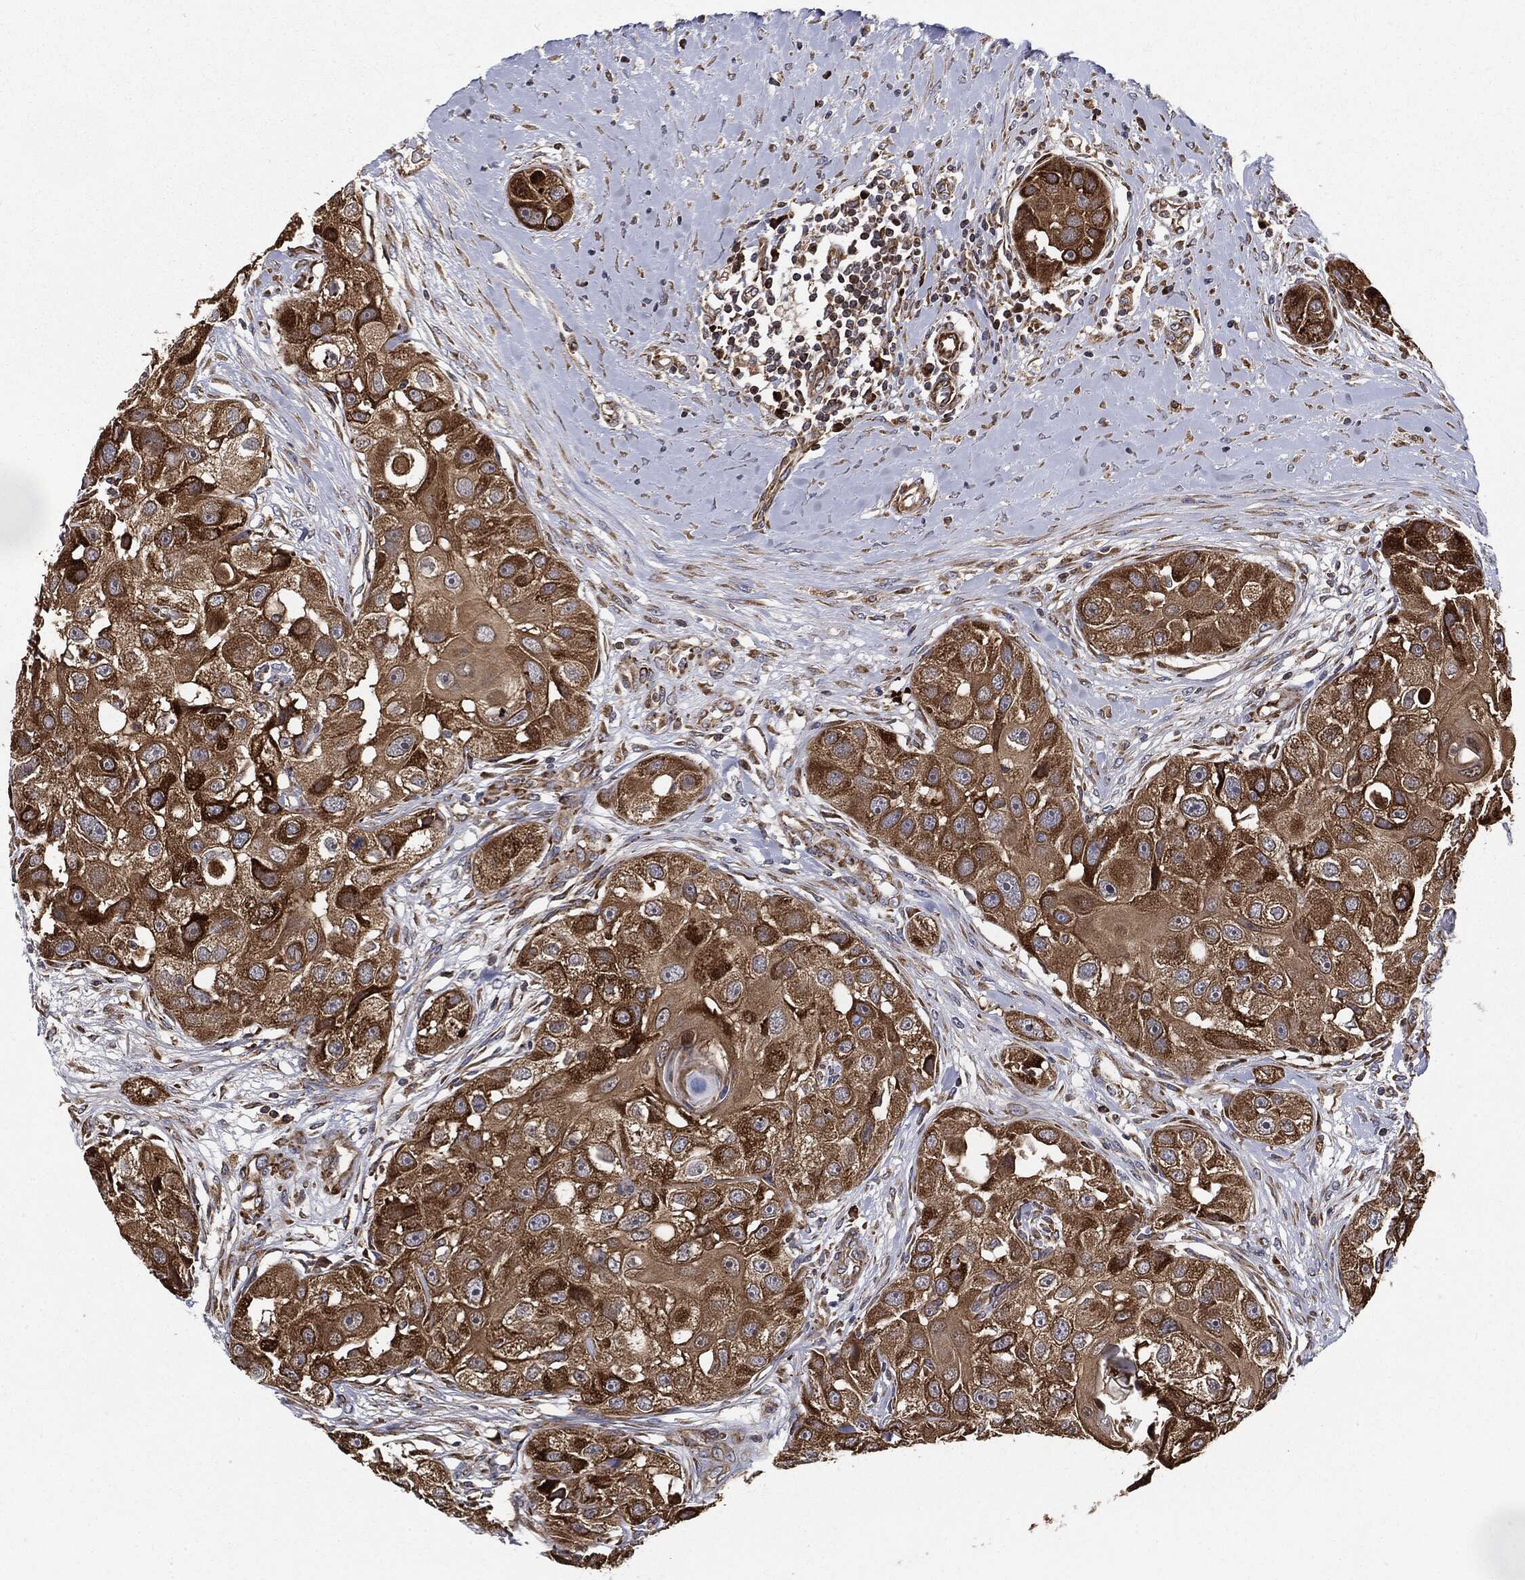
{"staining": {"intensity": "strong", "quantity": ">75%", "location": "cytoplasmic/membranous"}, "tissue": "head and neck cancer", "cell_type": "Tumor cells", "image_type": "cancer", "snomed": [{"axis": "morphology", "description": "Normal tissue, NOS"}, {"axis": "morphology", "description": "Squamous cell carcinoma, NOS"}, {"axis": "topography", "description": "Skeletal muscle"}, {"axis": "topography", "description": "Head-Neck"}], "caption": "IHC histopathology image of neoplastic tissue: human head and neck cancer (squamous cell carcinoma) stained using immunohistochemistry (IHC) shows high levels of strong protein expression localized specifically in the cytoplasmic/membranous of tumor cells, appearing as a cytoplasmic/membranous brown color.", "gene": "CYLD", "patient": {"sex": "male", "age": 51}}